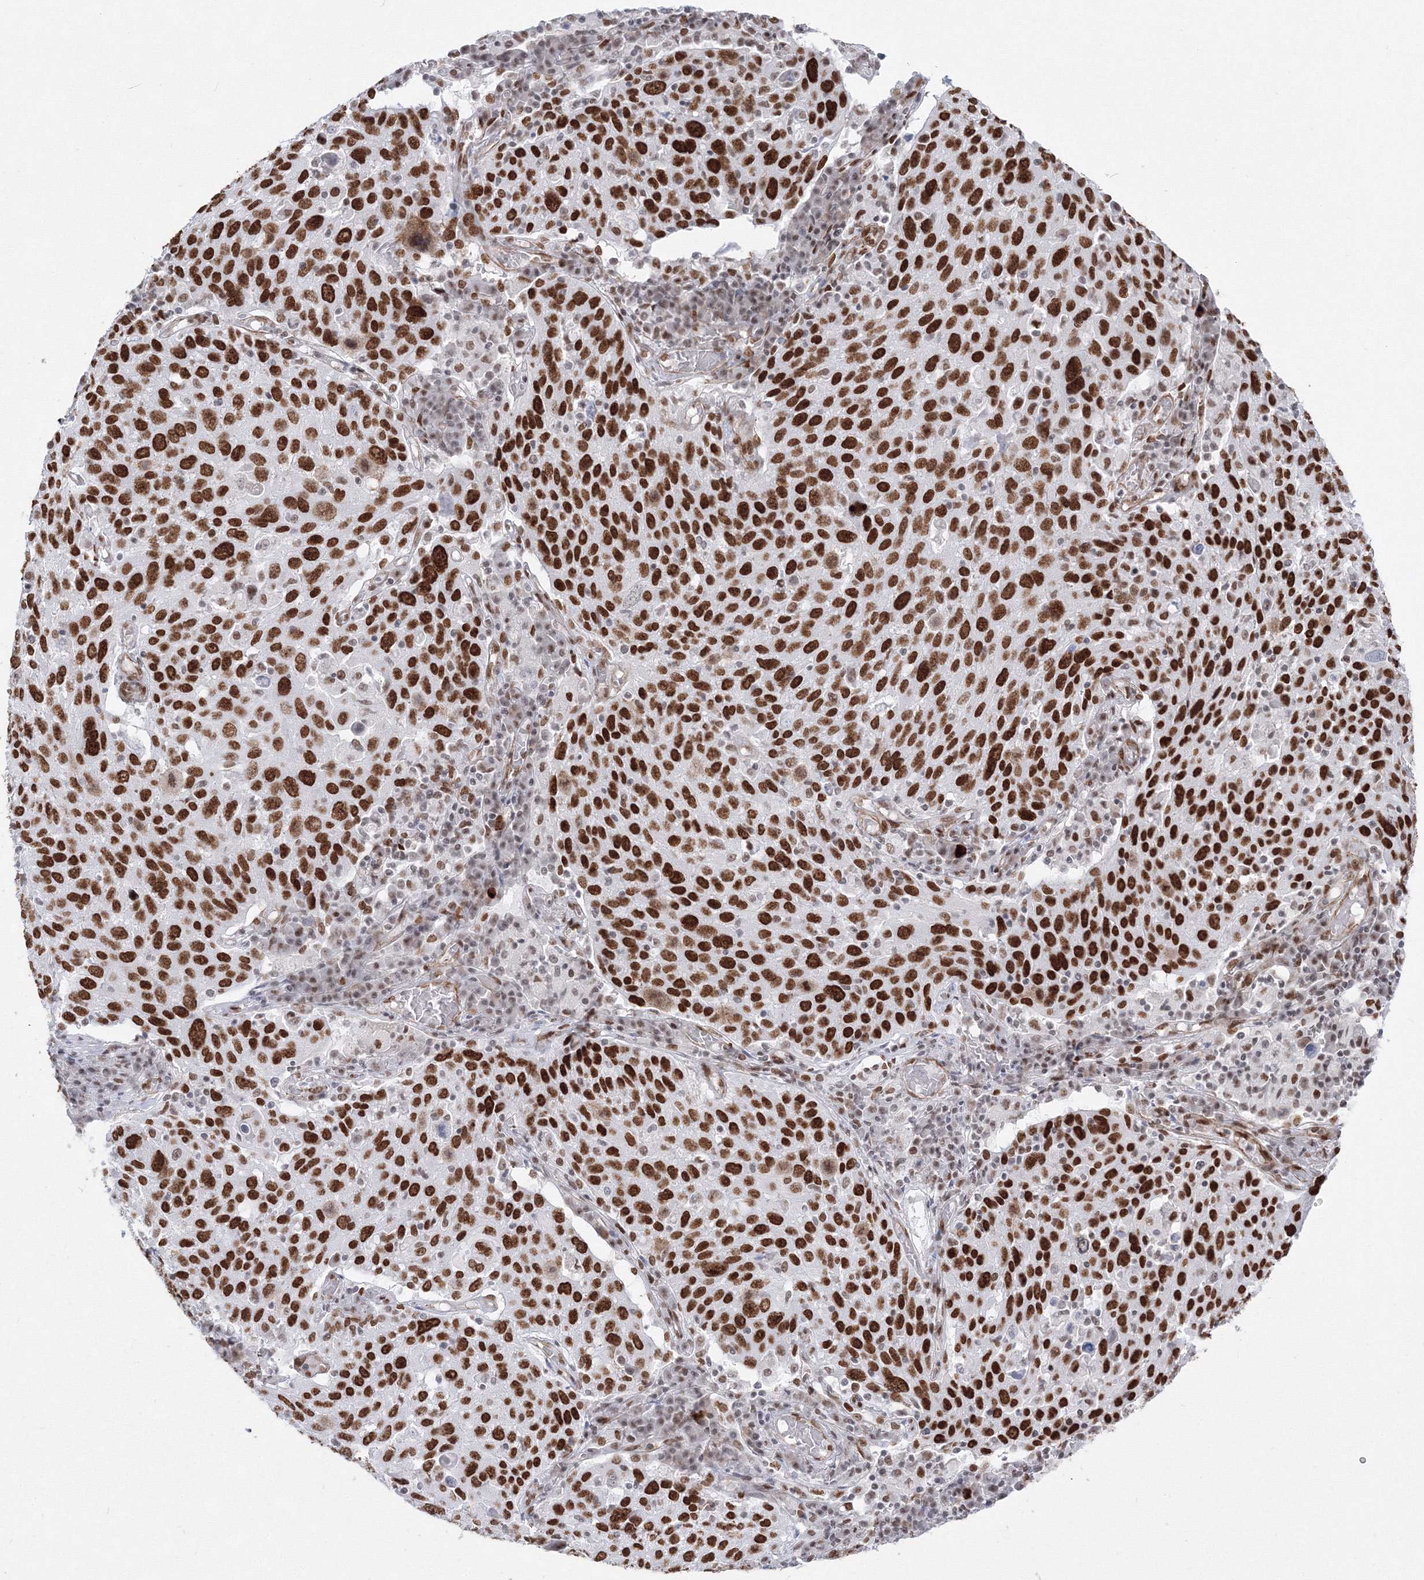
{"staining": {"intensity": "strong", "quantity": ">75%", "location": "nuclear"}, "tissue": "lung cancer", "cell_type": "Tumor cells", "image_type": "cancer", "snomed": [{"axis": "morphology", "description": "Squamous cell carcinoma, NOS"}, {"axis": "topography", "description": "Lung"}], "caption": "DAB immunohistochemical staining of lung cancer demonstrates strong nuclear protein staining in approximately >75% of tumor cells. Using DAB (brown) and hematoxylin (blue) stains, captured at high magnification using brightfield microscopy.", "gene": "ZNF638", "patient": {"sex": "male", "age": 65}}